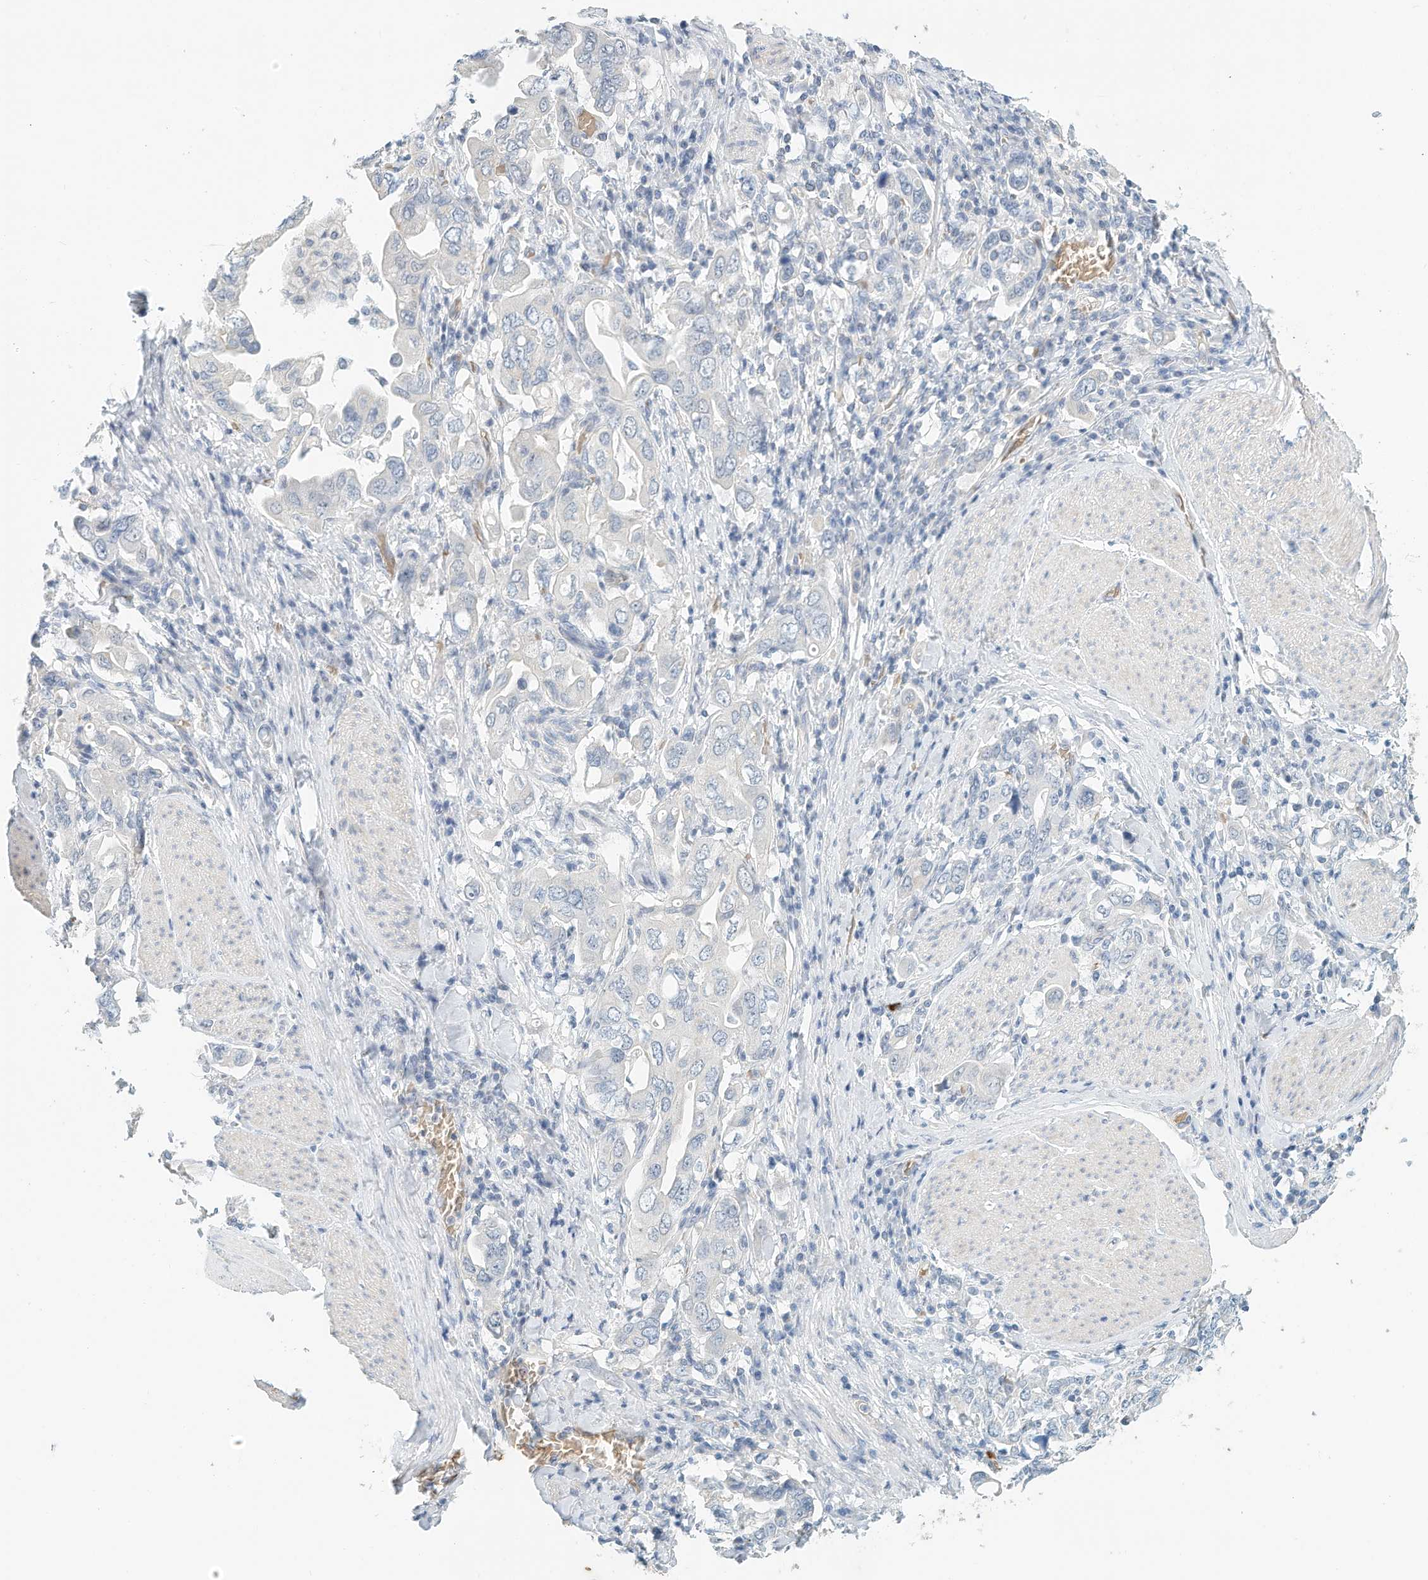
{"staining": {"intensity": "negative", "quantity": "none", "location": "none"}, "tissue": "stomach cancer", "cell_type": "Tumor cells", "image_type": "cancer", "snomed": [{"axis": "morphology", "description": "Adenocarcinoma, NOS"}, {"axis": "topography", "description": "Stomach, upper"}], "caption": "A micrograph of human stomach adenocarcinoma is negative for staining in tumor cells.", "gene": "RCAN3", "patient": {"sex": "male", "age": 62}}